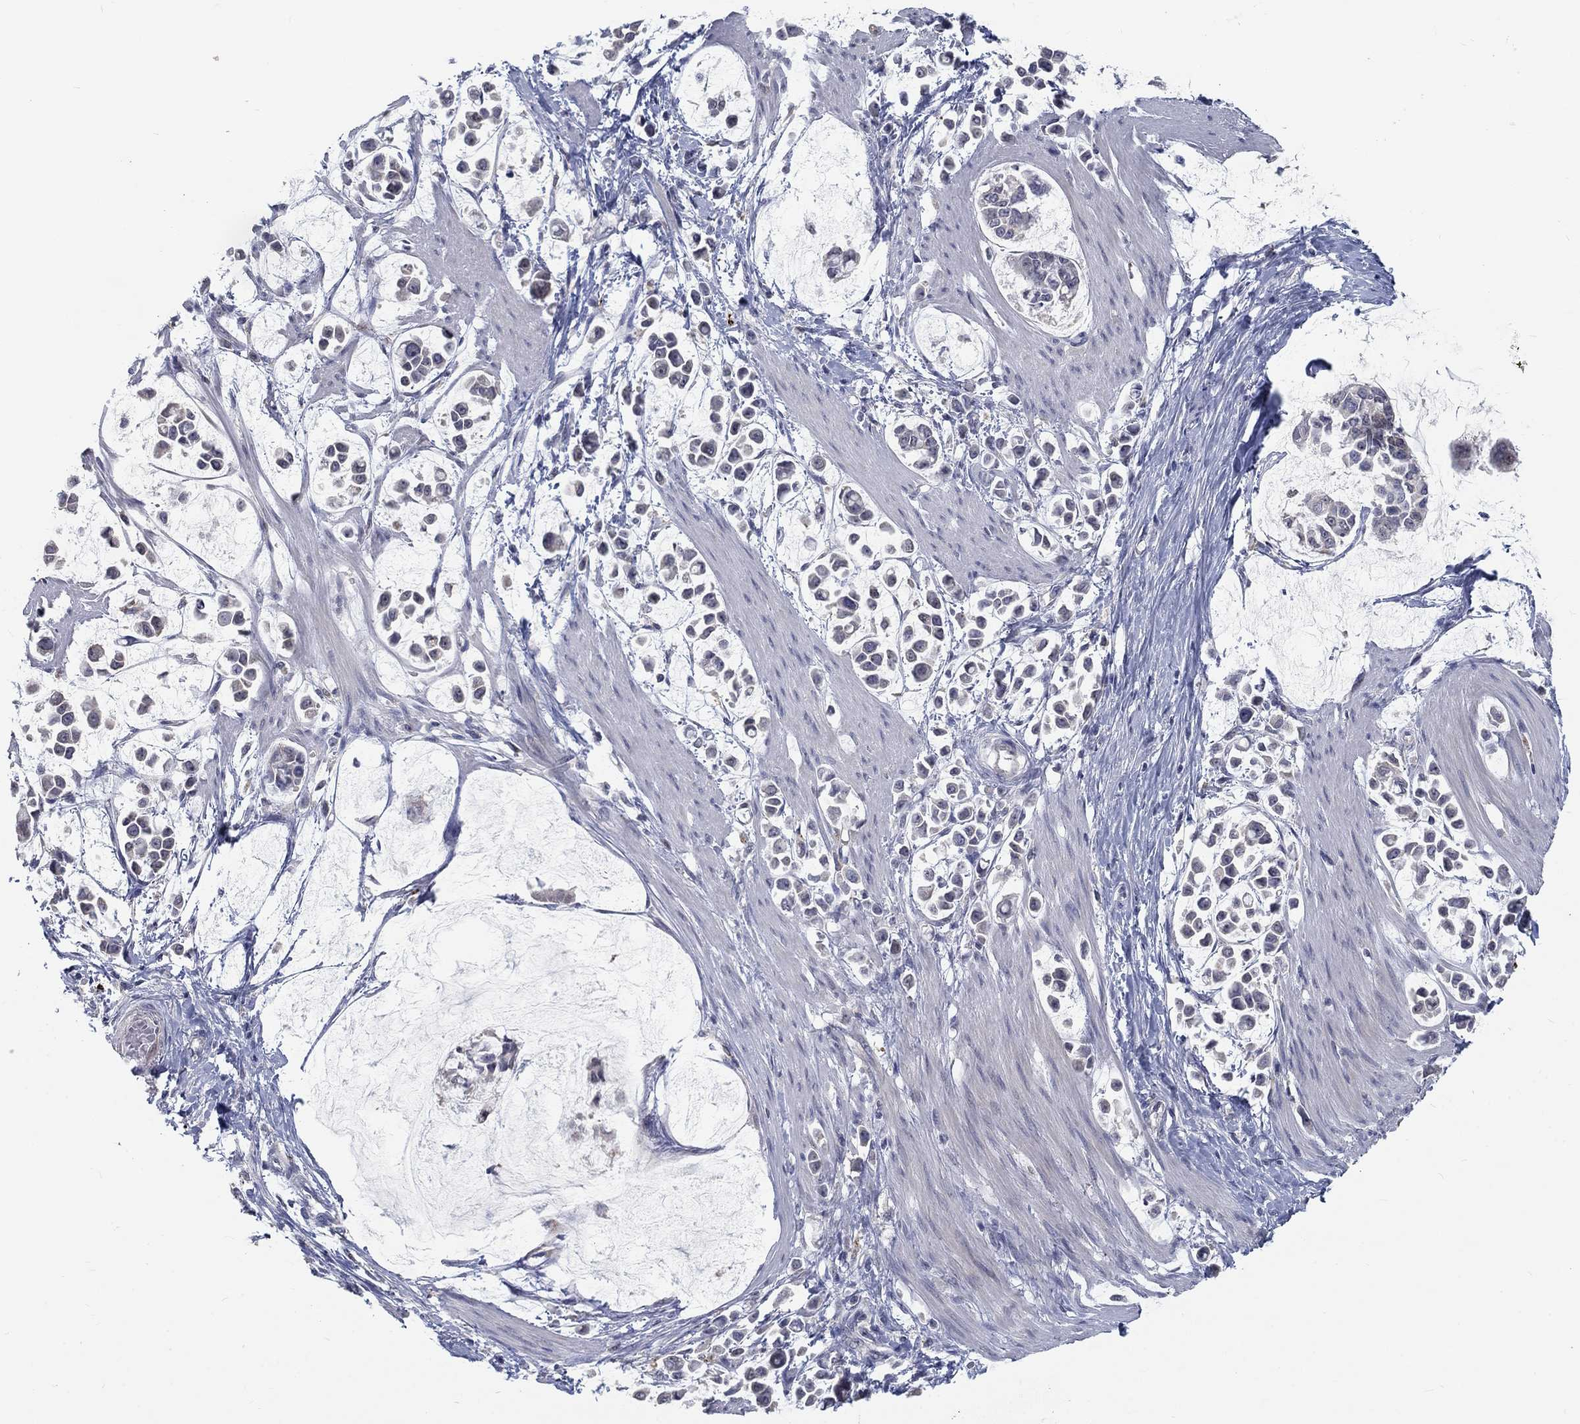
{"staining": {"intensity": "negative", "quantity": "none", "location": "none"}, "tissue": "stomach cancer", "cell_type": "Tumor cells", "image_type": "cancer", "snomed": [{"axis": "morphology", "description": "Adenocarcinoma, NOS"}, {"axis": "topography", "description": "Stomach"}], "caption": "The image displays no significant expression in tumor cells of stomach cancer.", "gene": "MTSS2", "patient": {"sex": "male", "age": 82}}